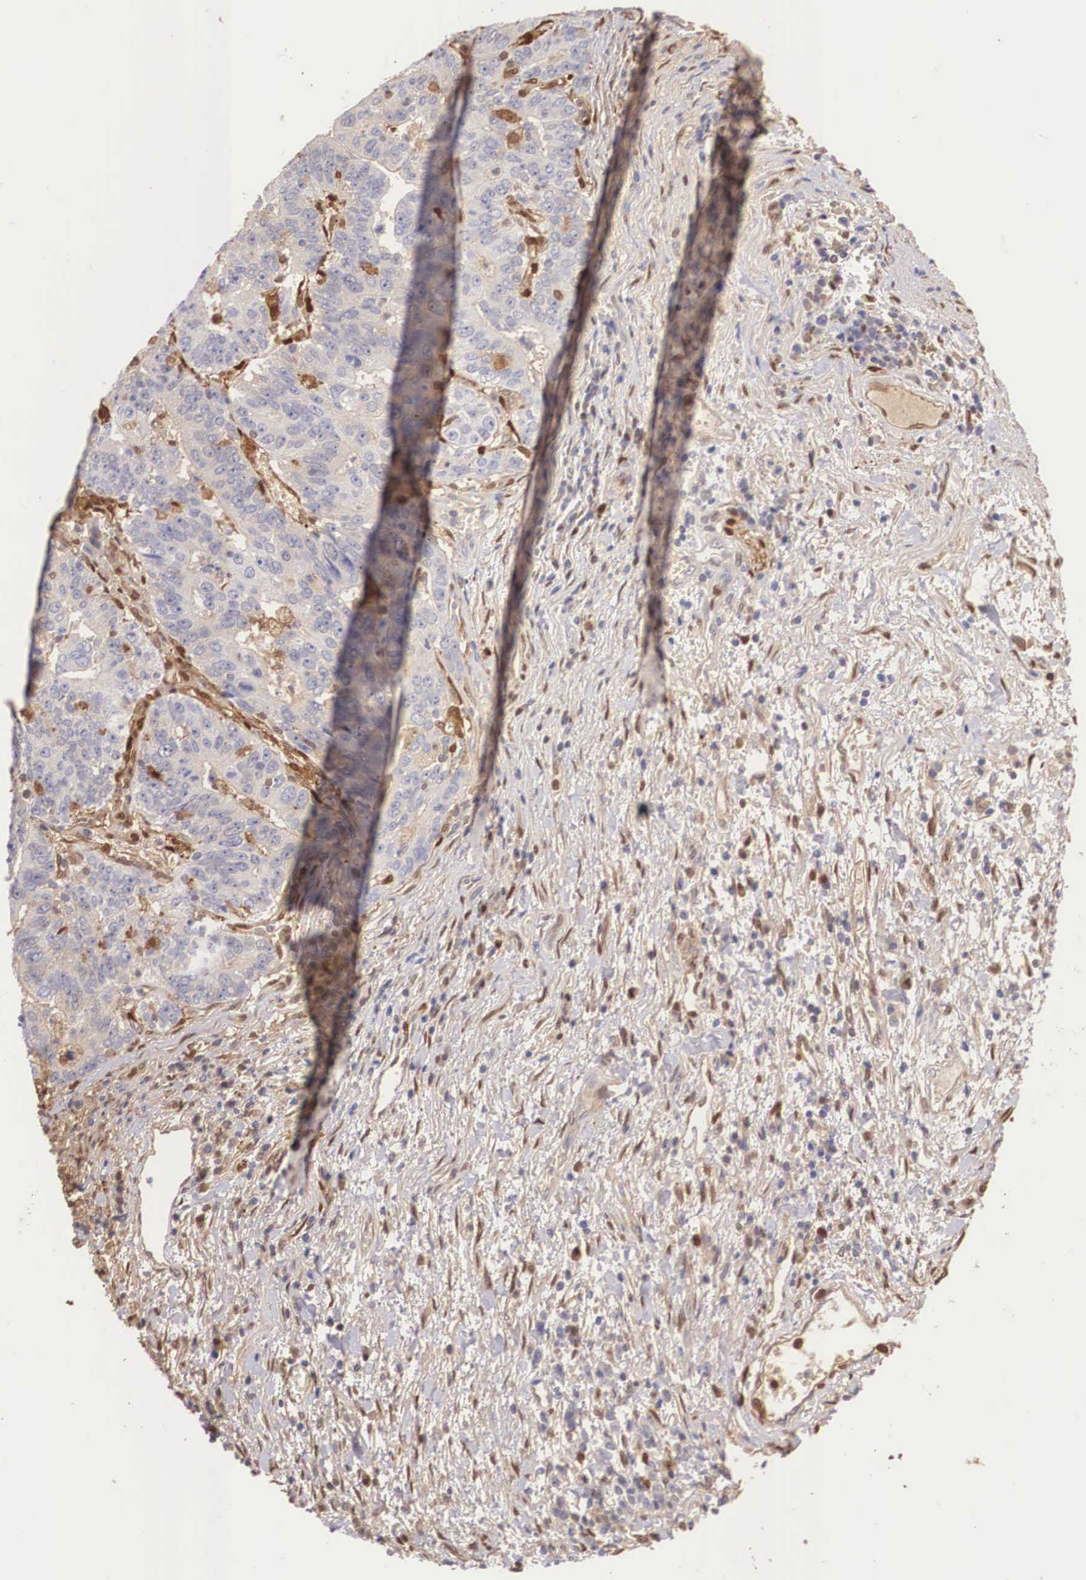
{"staining": {"intensity": "negative", "quantity": "none", "location": "none"}, "tissue": "stomach cancer", "cell_type": "Tumor cells", "image_type": "cancer", "snomed": [{"axis": "morphology", "description": "Adenocarcinoma, NOS"}, {"axis": "topography", "description": "Stomach, upper"}], "caption": "Immunohistochemical staining of stomach adenocarcinoma shows no significant positivity in tumor cells.", "gene": "LGALS1", "patient": {"sex": "female", "age": 50}}